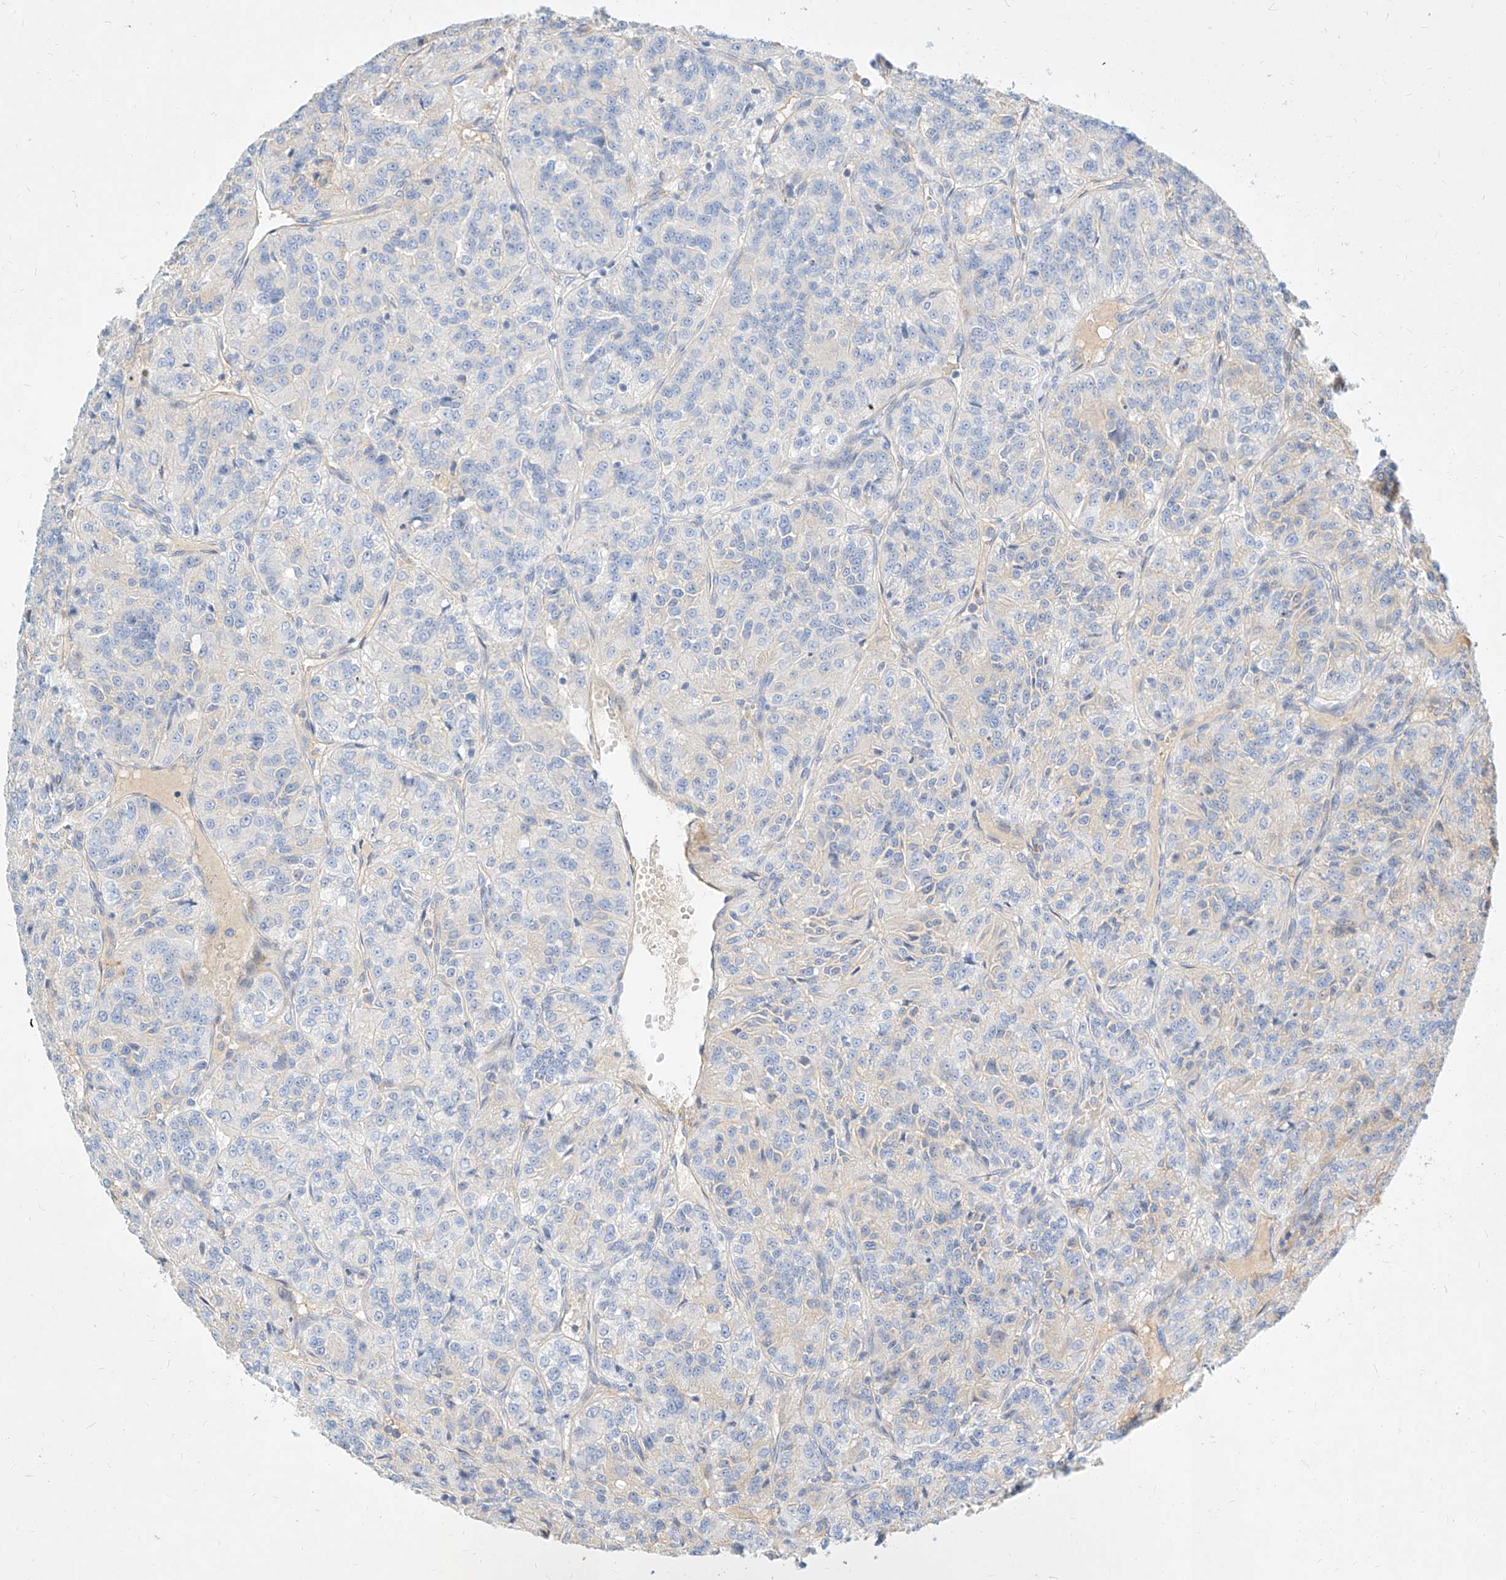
{"staining": {"intensity": "negative", "quantity": "none", "location": "none"}, "tissue": "renal cancer", "cell_type": "Tumor cells", "image_type": "cancer", "snomed": [{"axis": "morphology", "description": "Adenocarcinoma, NOS"}, {"axis": "topography", "description": "Kidney"}], "caption": "A histopathology image of adenocarcinoma (renal) stained for a protein demonstrates no brown staining in tumor cells.", "gene": "KCNH5", "patient": {"sex": "female", "age": 63}}